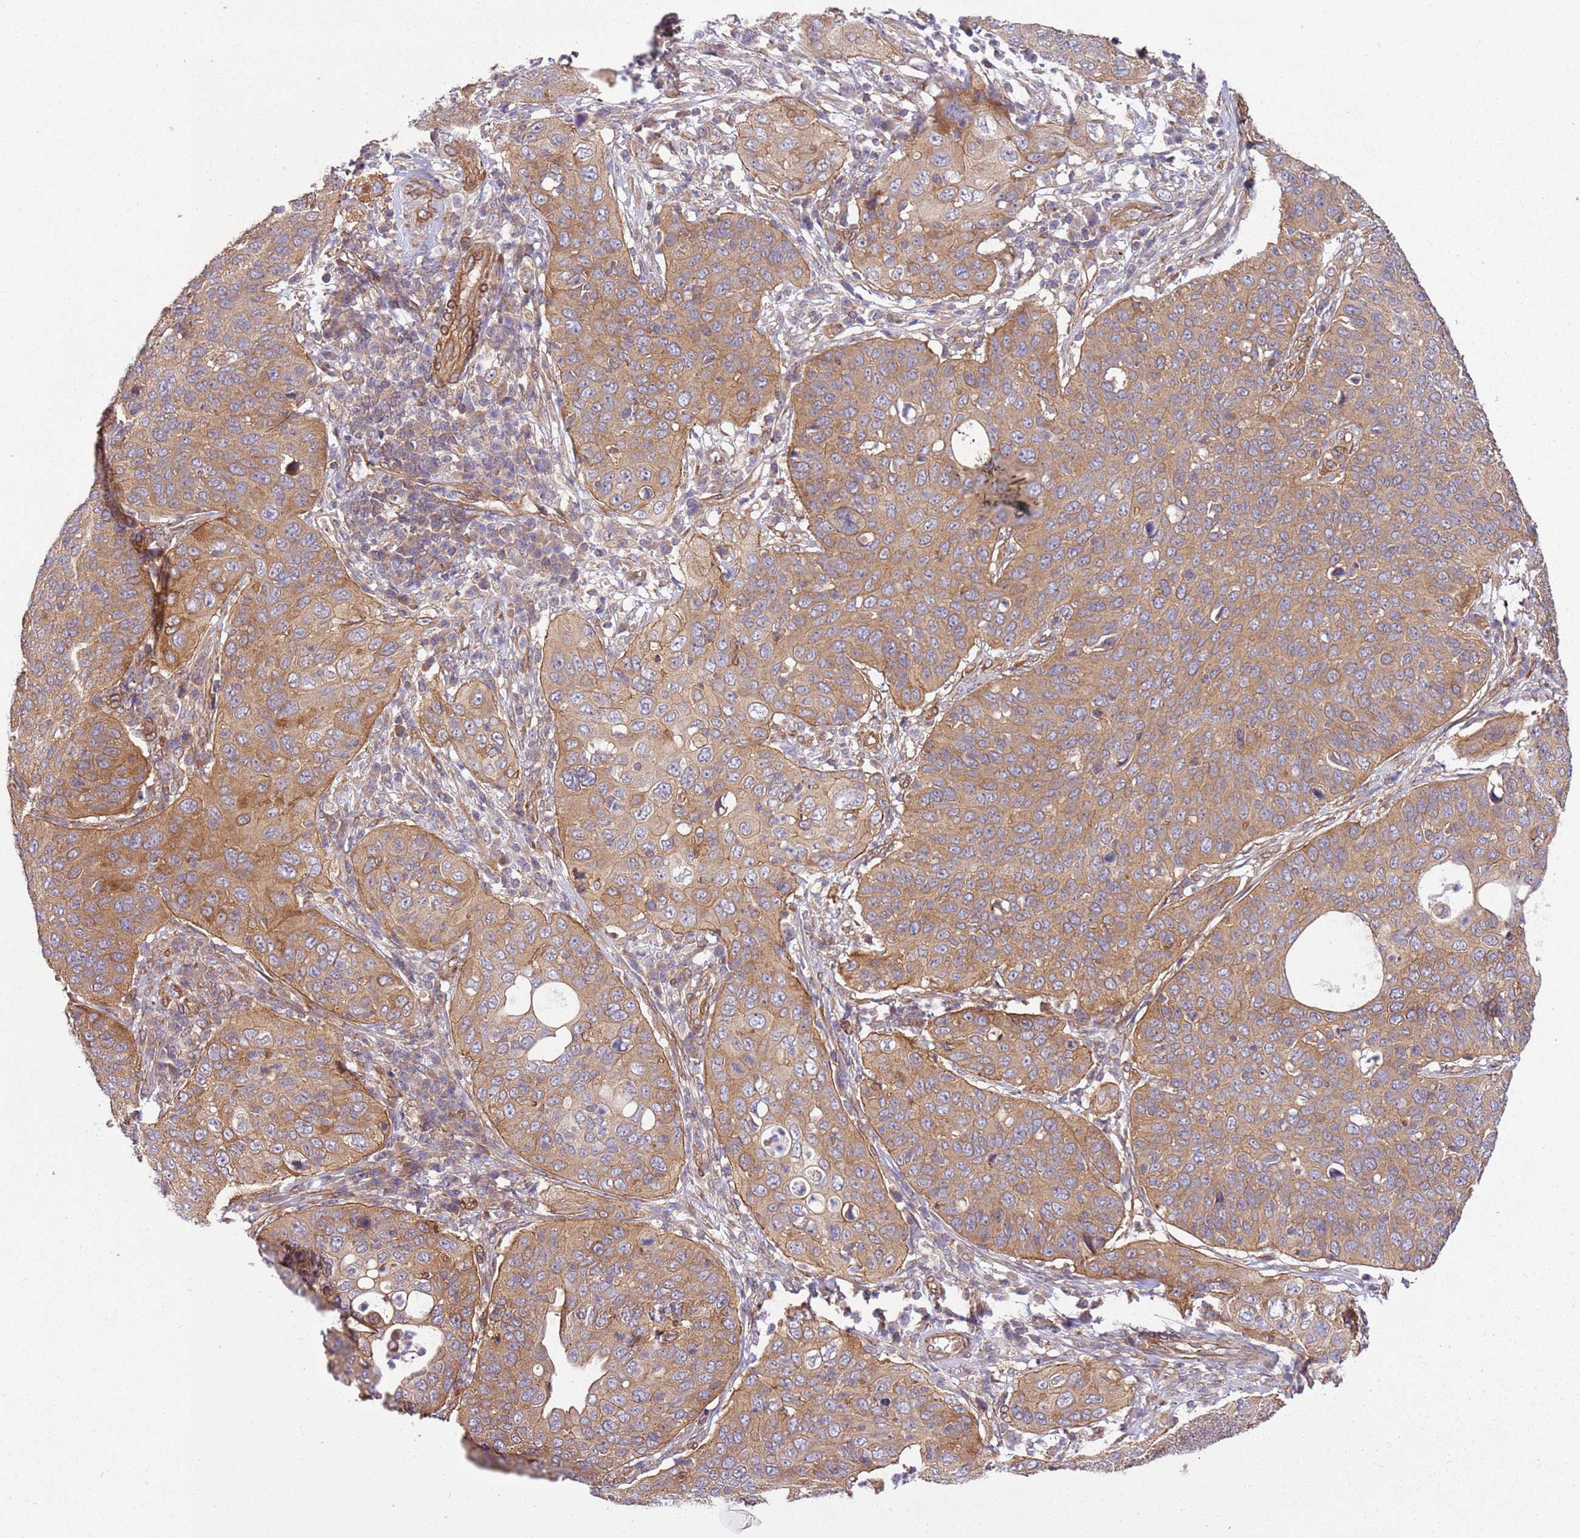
{"staining": {"intensity": "moderate", "quantity": ">75%", "location": "cytoplasmic/membranous"}, "tissue": "cervical cancer", "cell_type": "Tumor cells", "image_type": "cancer", "snomed": [{"axis": "morphology", "description": "Squamous cell carcinoma, NOS"}, {"axis": "topography", "description": "Cervix"}], "caption": "Cervical squamous cell carcinoma stained for a protein displays moderate cytoplasmic/membranous positivity in tumor cells. Immunohistochemistry (ihc) stains the protein in brown and the nuclei are stained blue.", "gene": "GNL1", "patient": {"sex": "female", "age": 36}}